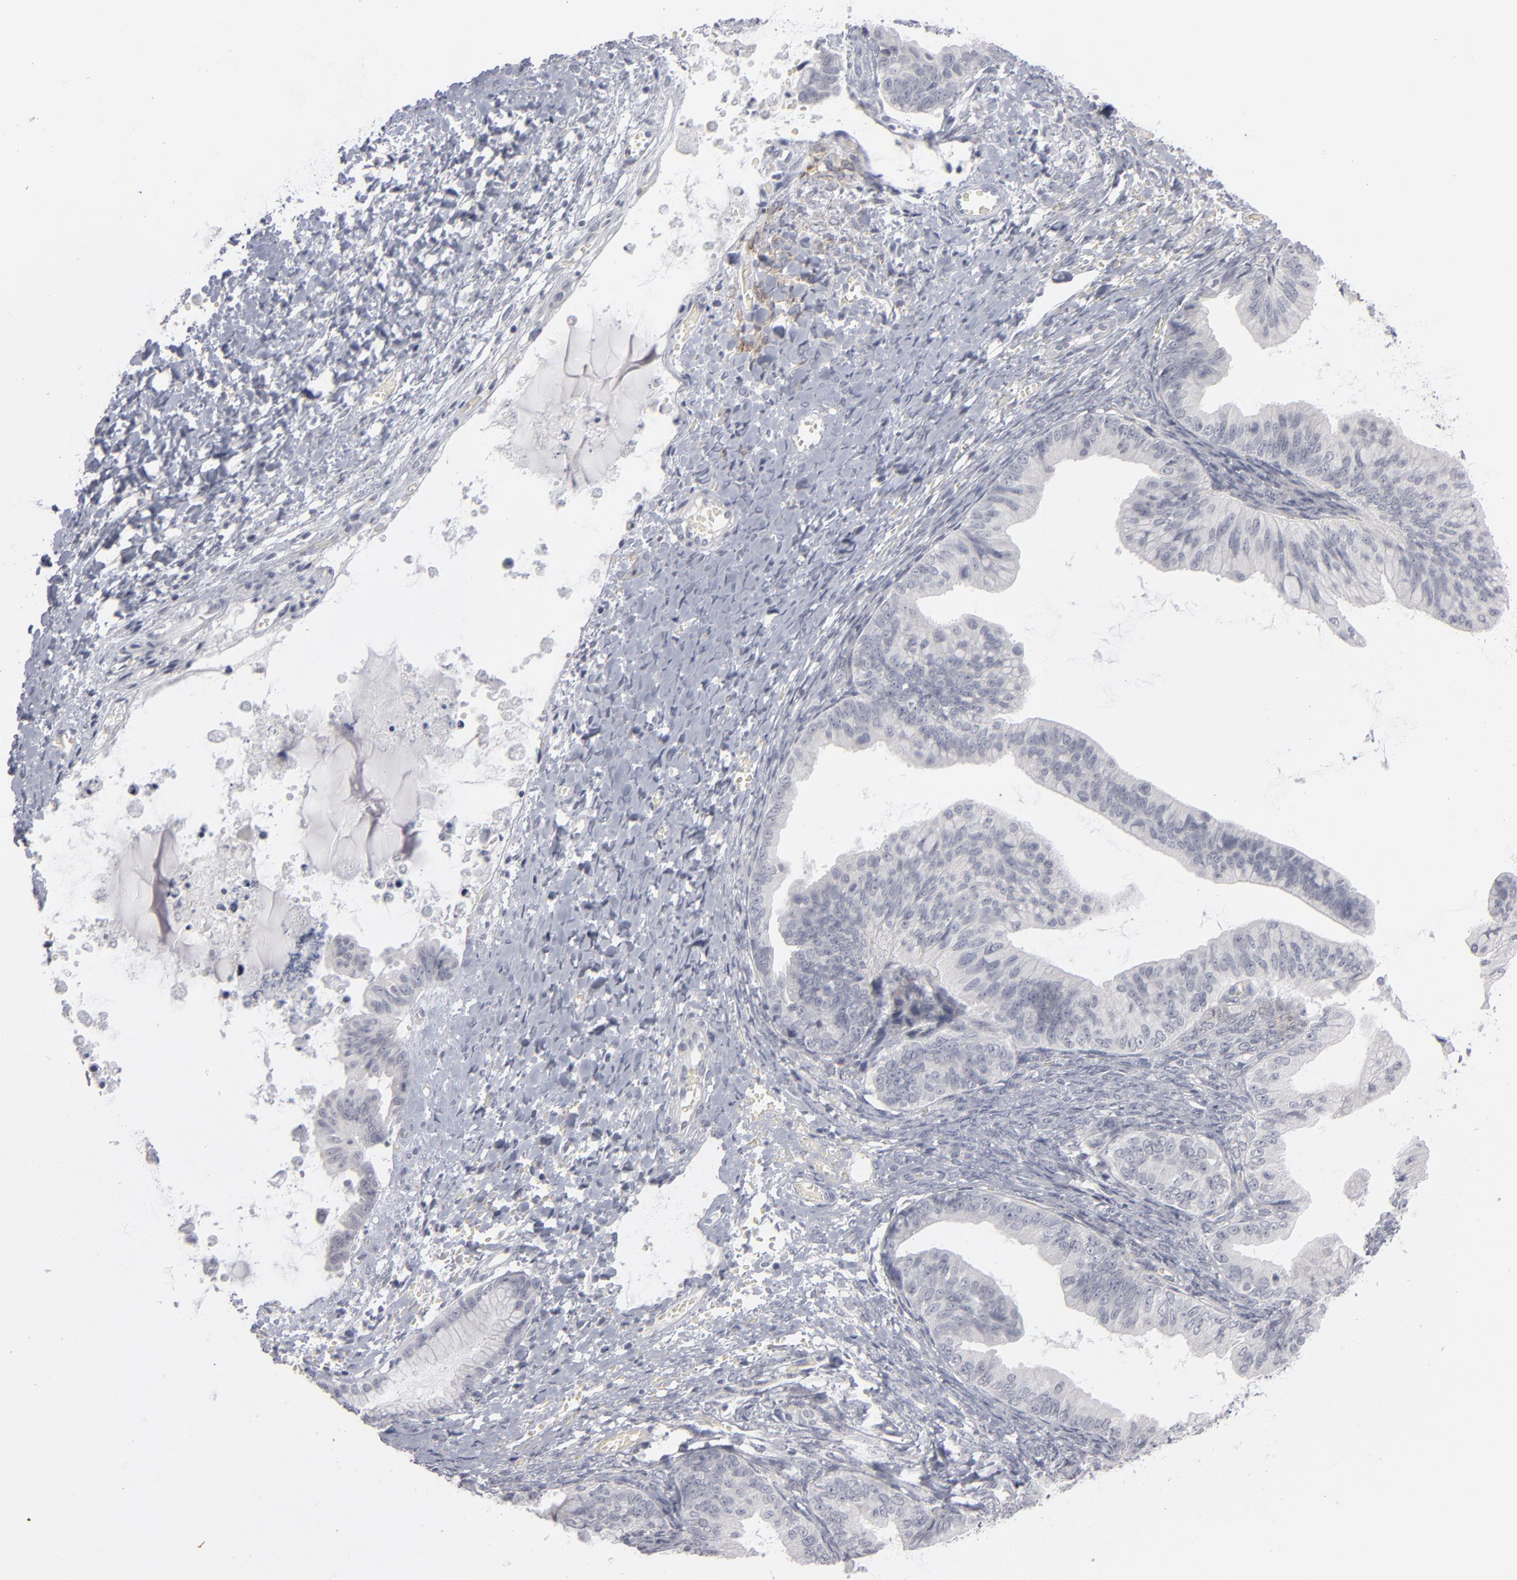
{"staining": {"intensity": "negative", "quantity": "none", "location": "none"}, "tissue": "ovarian cancer", "cell_type": "Tumor cells", "image_type": "cancer", "snomed": [{"axis": "morphology", "description": "Cystadenocarcinoma, mucinous, NOS"}, {"axis": "topography", "description": "Ovary"}], "caption": "Ovarian cancer was stained to show a protein in brown. There is no significant staining in tumor cells.", "gene": "KIAA1210", "patient": {"sex": "female", "age": 36}}